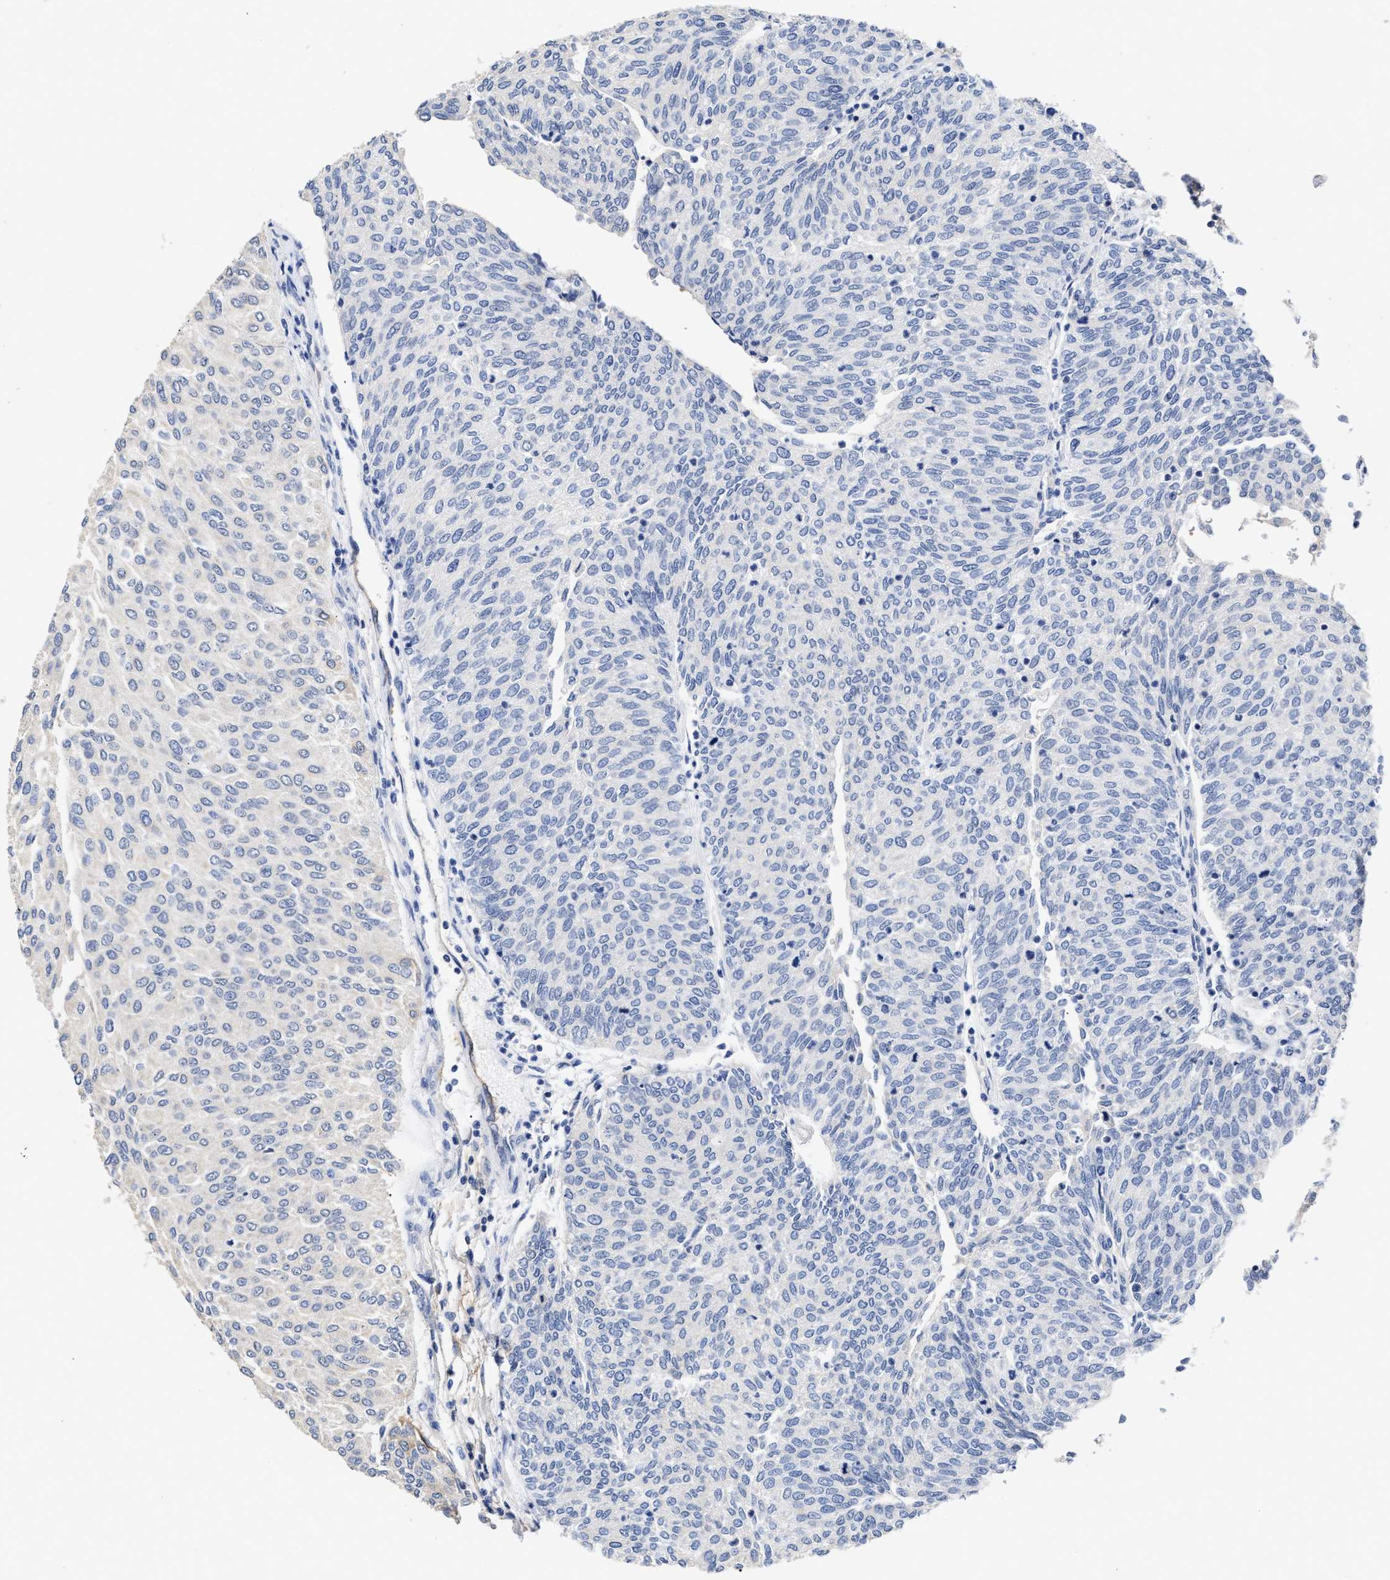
{"staining": {"intensity": "negative", "quantity": "none", "location": "none"}, "tissue": "urothelial cancer", "cell_type": "Tumor cells", "image_type": "cancer", "snomed": [{"axis": "morphology", "description": "Urothelial carcinoma, Low grade"}, {"axis": "topography", "description": "Urinary bladder"}], "caption": "Urothelial cancer was stained to show a protein in brown. There is no significant staining in tumor cells.", "gene": "AHNAK2", "patient": {"sex": "female", "age": 79}}